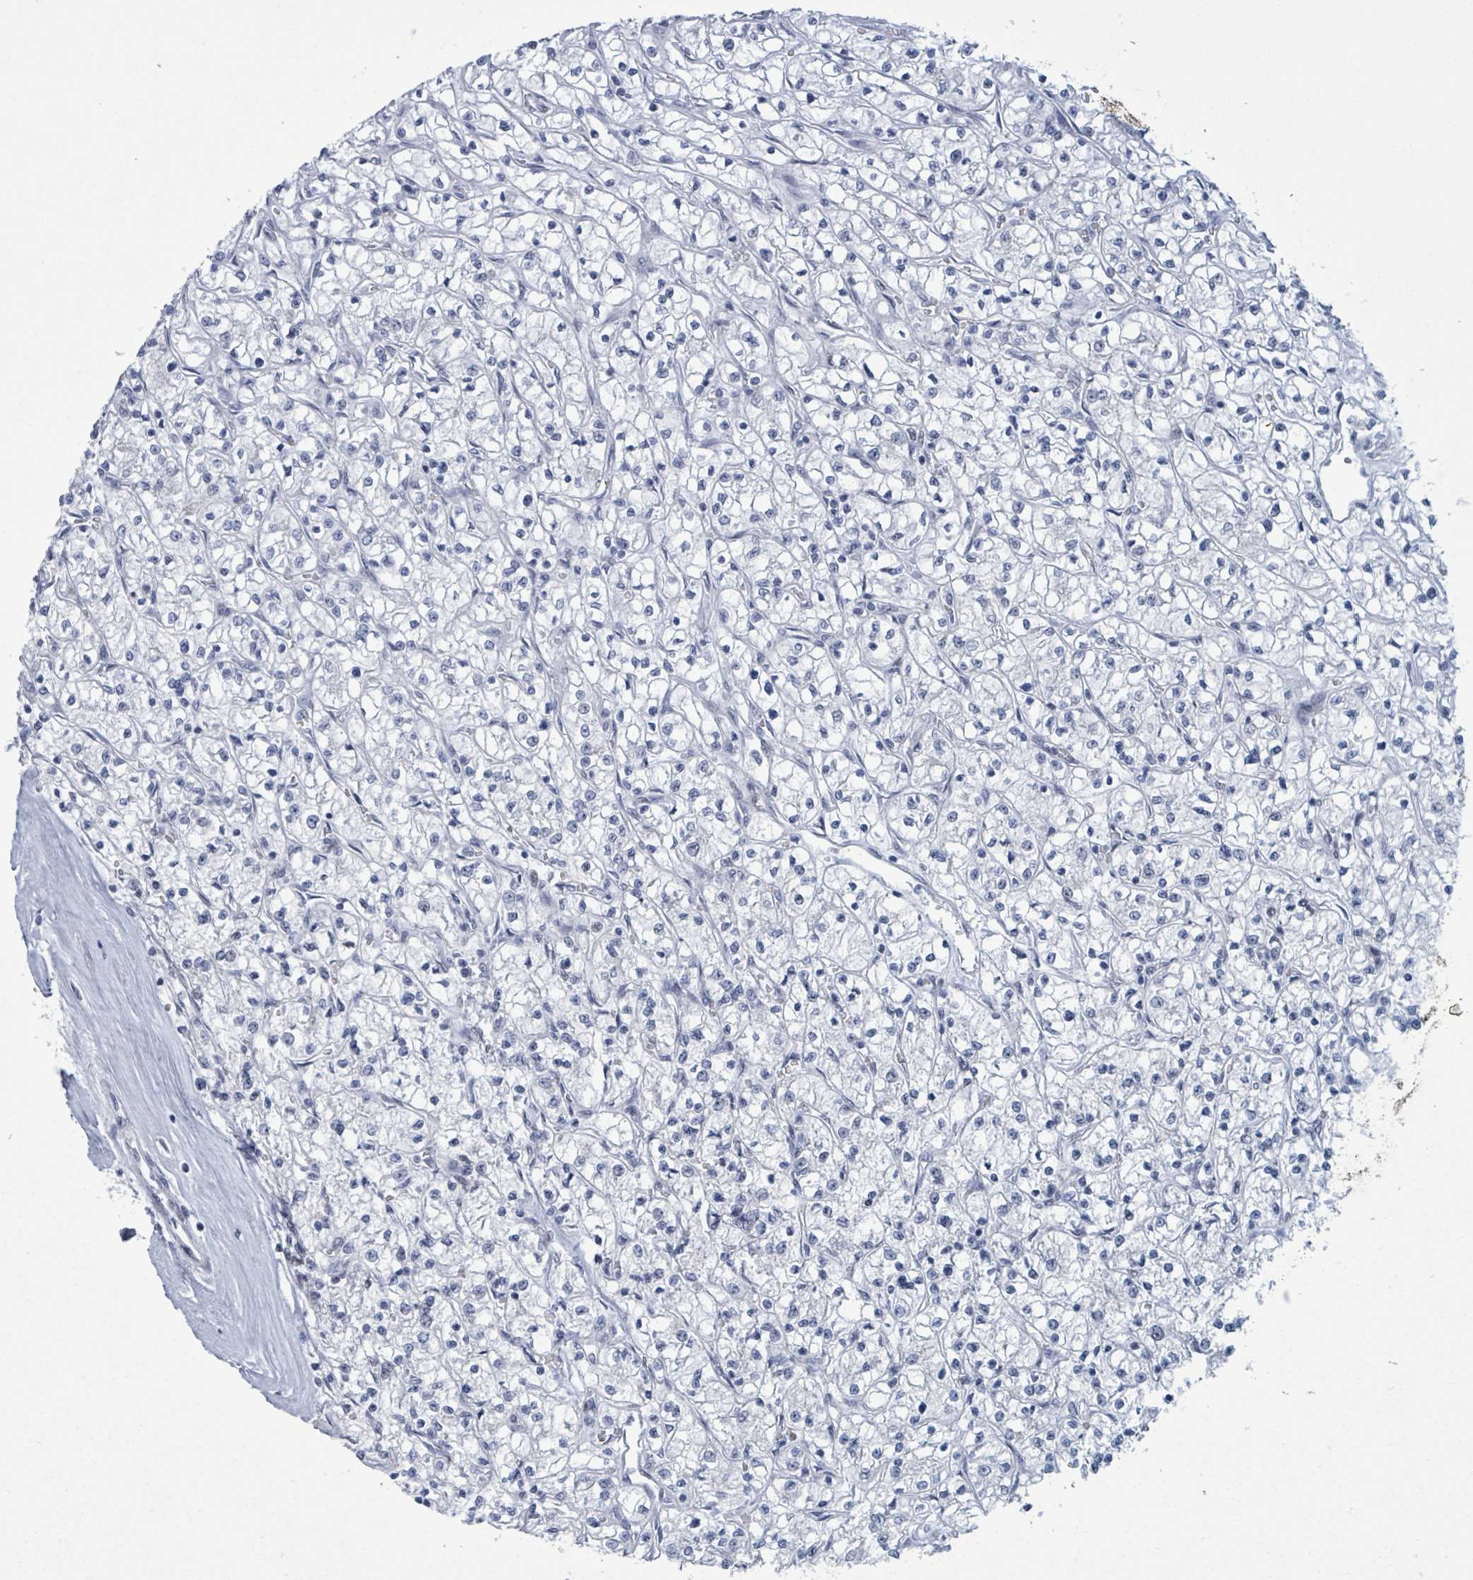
{"staining": {"intensity": "negative", "quantity": "none", "location": "none"}, "tissue": "renal cancer", "cell_type": "Tumor cells", "image_type": "cancer", "snomed": [{"axis": "morphology", "description": "Adenocarcinoma, NOS"}, {"axis": "topography", "description": "Kidney"}], "caption": "Immunohistochemistry photomicrograph of renal cancer stained for a protein (brown), which shows no expression in tumor cells.", "gene": "CT45A5", "patient": {"sex": "female", "age": 64}}